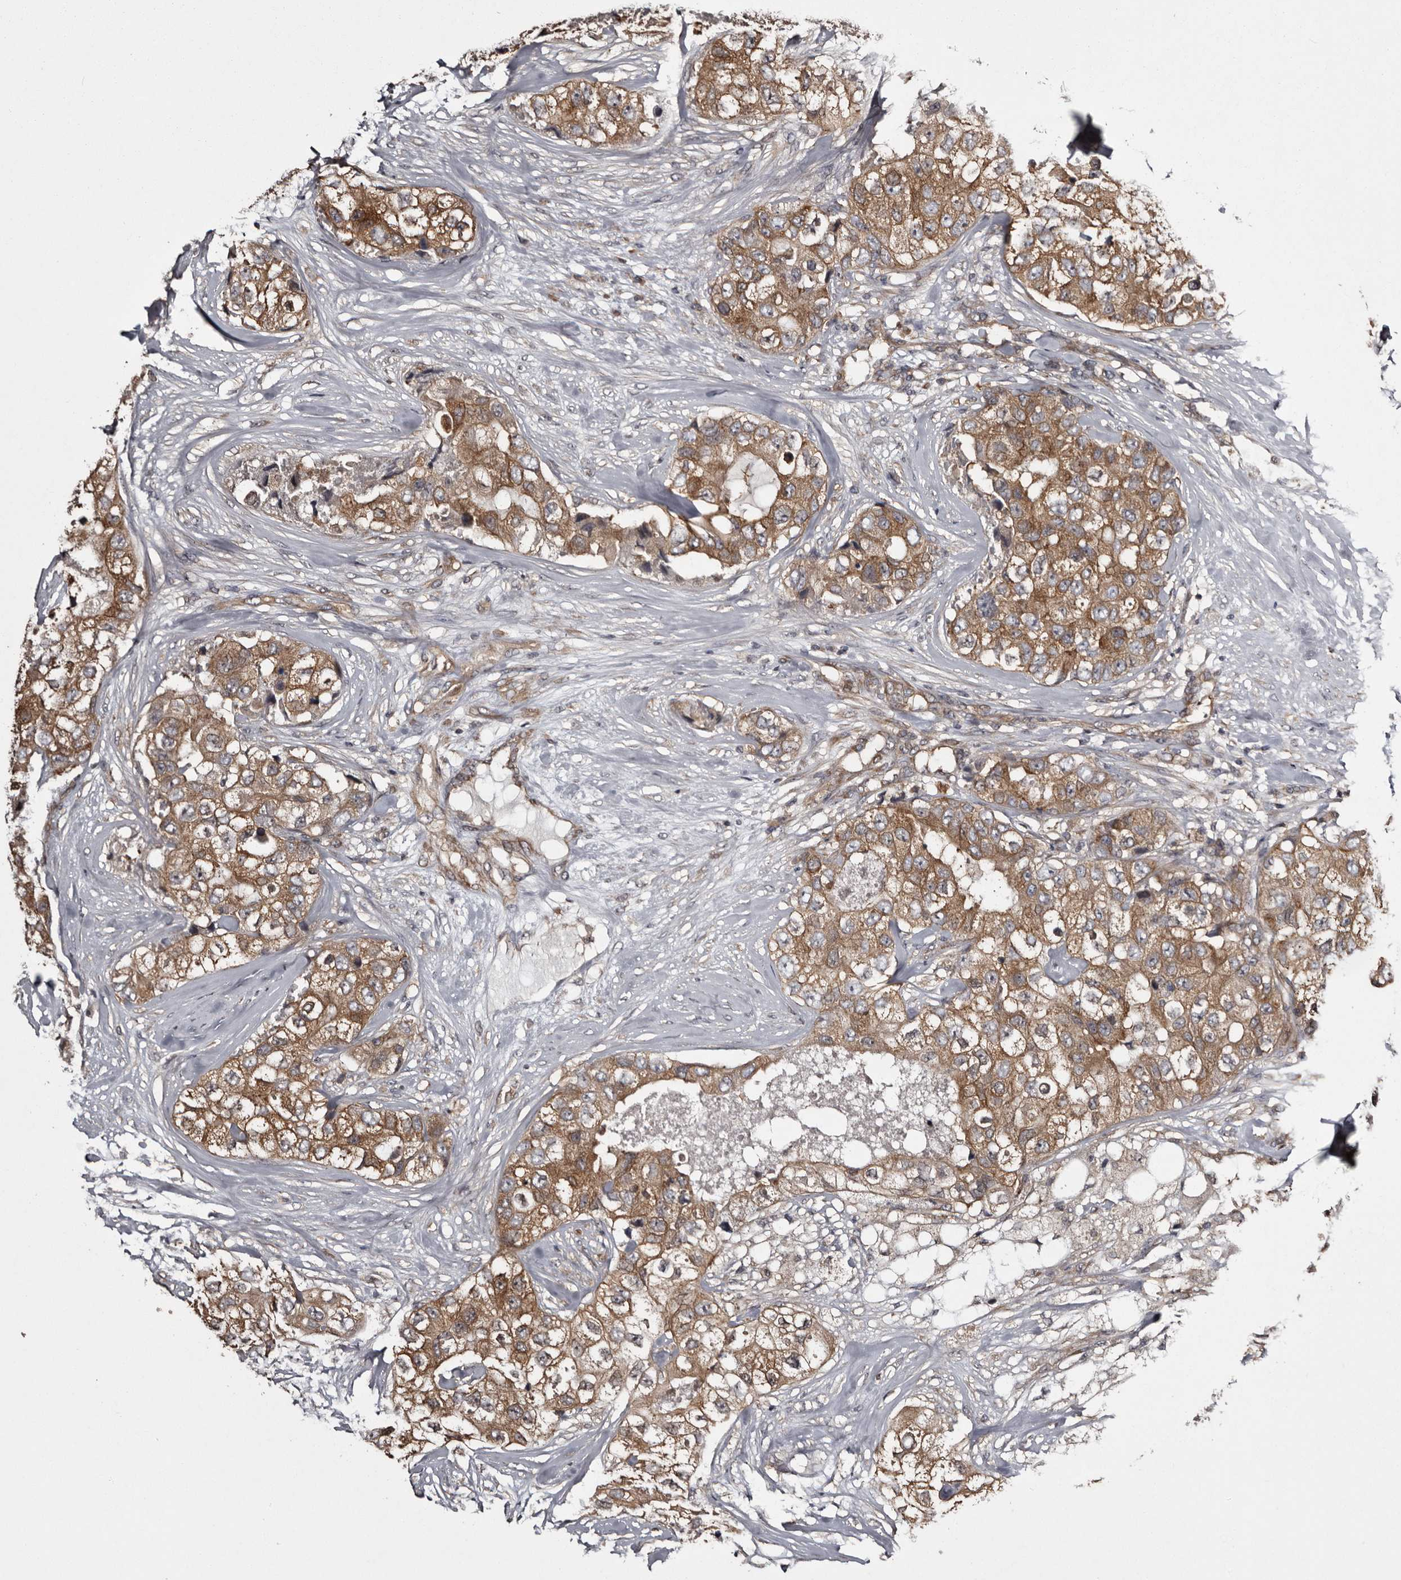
{"staining": {"intensity": "moderate", "quantity": ">75%", "location": "cytoplasmic/membranous"}, "tissue": "breast cancer", "cell_type": "Tumor cells", "image_type": "cancer", "snomed": [{"axis": "morphology", "description": "Duct carcinoma"}, {"axis": "topography", "description": "Breast"}], "caption": "This histopathology image displays immunohistochemistry (IHC) staining of breast infiltrating ductal carcinoma, with medium moderate cytoplasmic/membranous staining in about >75% of tumor cells.", "gene": "DARS1", "patient": {"sex": "female", "age": 62}}